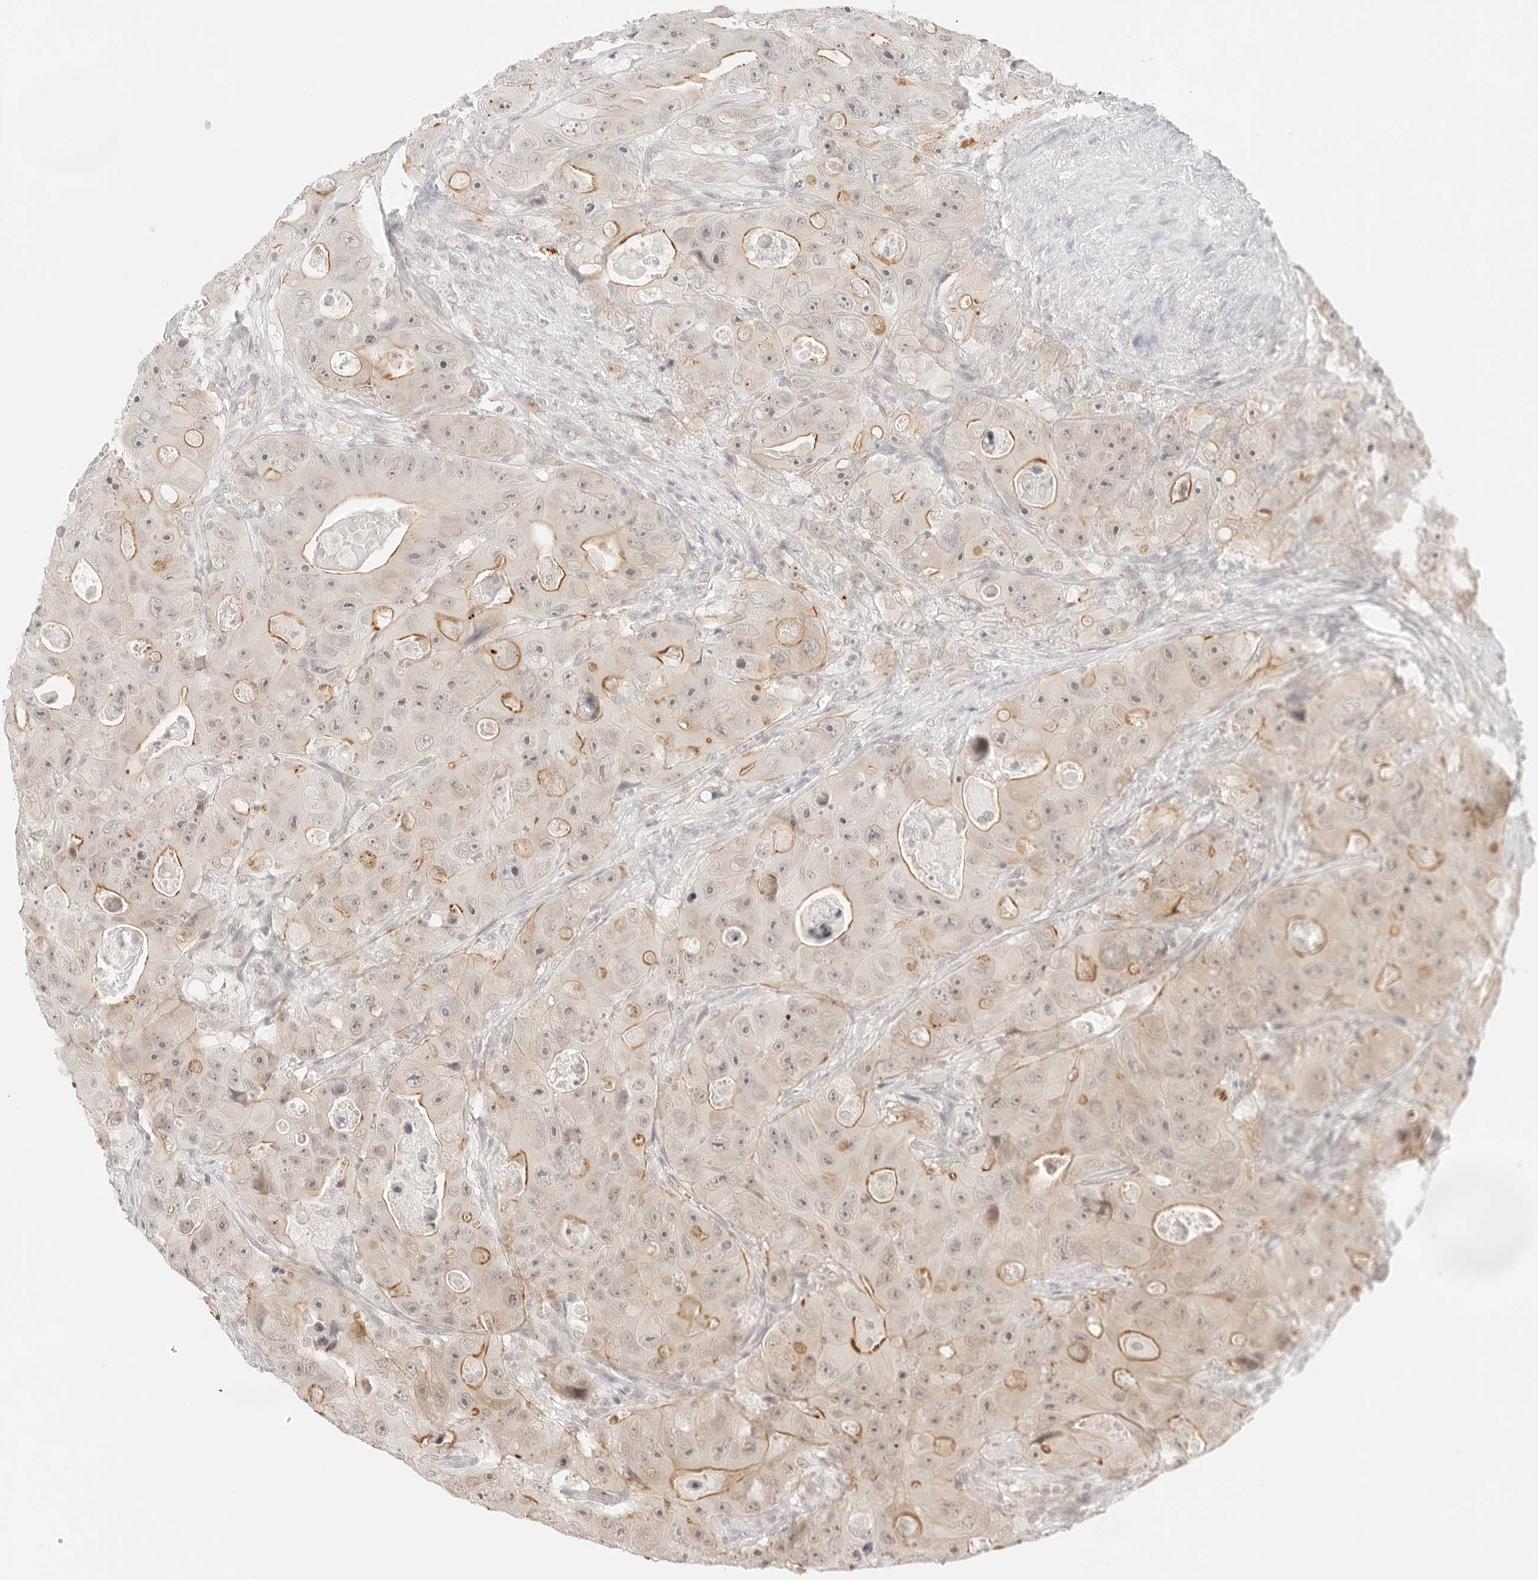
{"staining": {"intensity": "moderate", "quantity": "25%-75%", "location": "cytoplasmic/membranous"}, "tissue": "colorectal cancer", "cell_type": "Tumor cells", "image_type": "cancer", "snomed": [{"axis": "morphology", "description": "Adenocarcinoma, NOS"}, {"axis": "topography", "description": "Colon"}], "caption": "Approximately 25%-75% of tumor cells in colorectal cancer display moderate cytoplasmic/membranous protein staining as visualized by brown immunohistochemical staining.", "gene": "GNAS", "patient": {"sex": "female", "age": 46}}